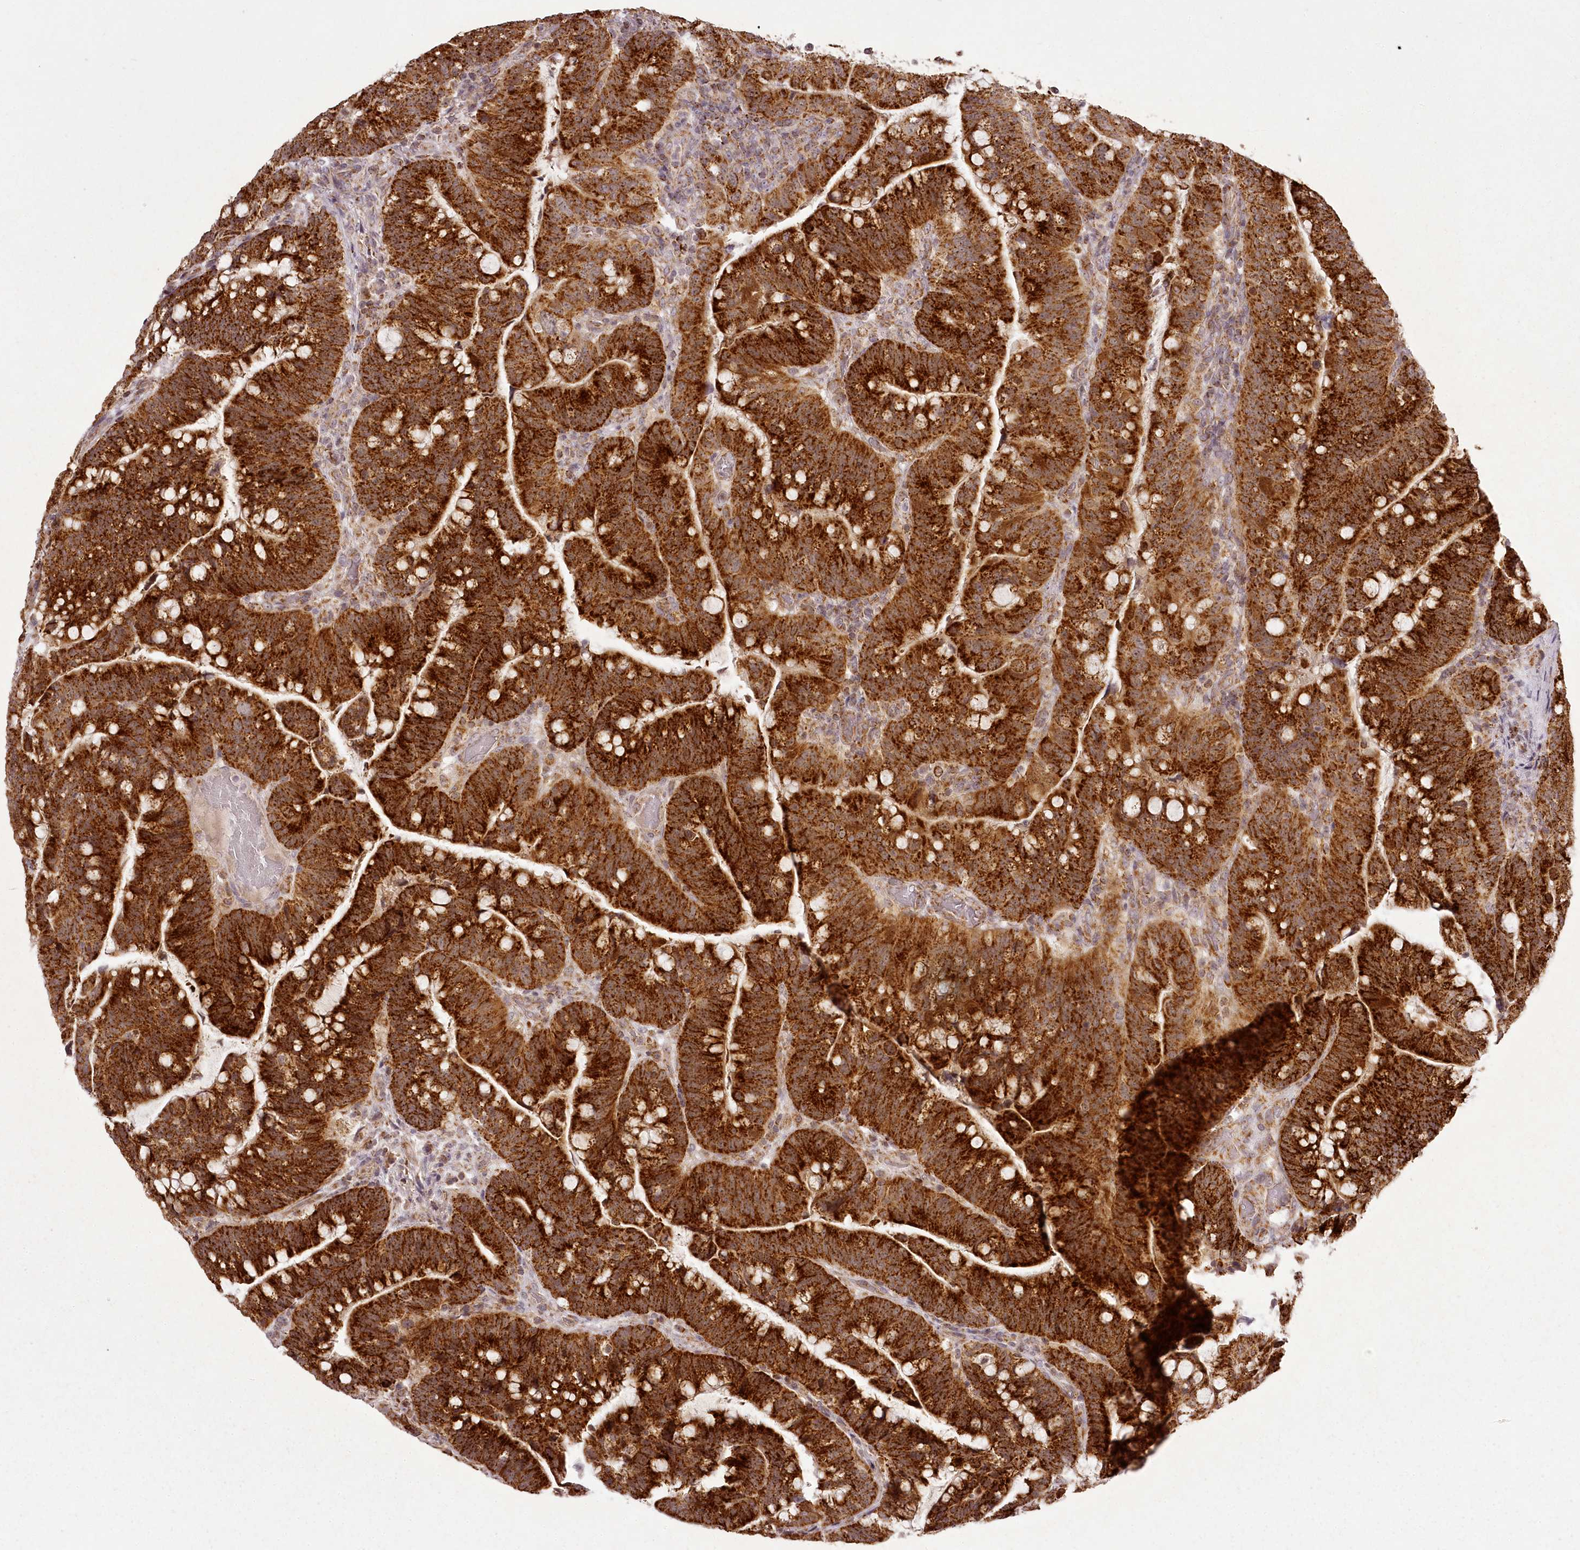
{"staining": {"intensity": "strong", "quantity": ">75%", "location": "cytoplasmic/membranous"}, "tissue": "colorectal cancer", "cell_type": "Tumor cells", "image_type": "cancer", "snomed": [{"axis": "morphology", "description": "Normal tissue, NOS"}, {"axis": "morphology", "description": "Adenocarcinoma, NOS"}, {"axis": "topography", "description": "Colon"}], "caption": "DAB immunohistochemical staining of human adenocarcinoma (colorectal) reveals strong cytoplasmic/membranous protein staining in approximately >75% of tumor cells.", "gene": "CHCHD2", "patient": {"sex": "female", "age": 66}}